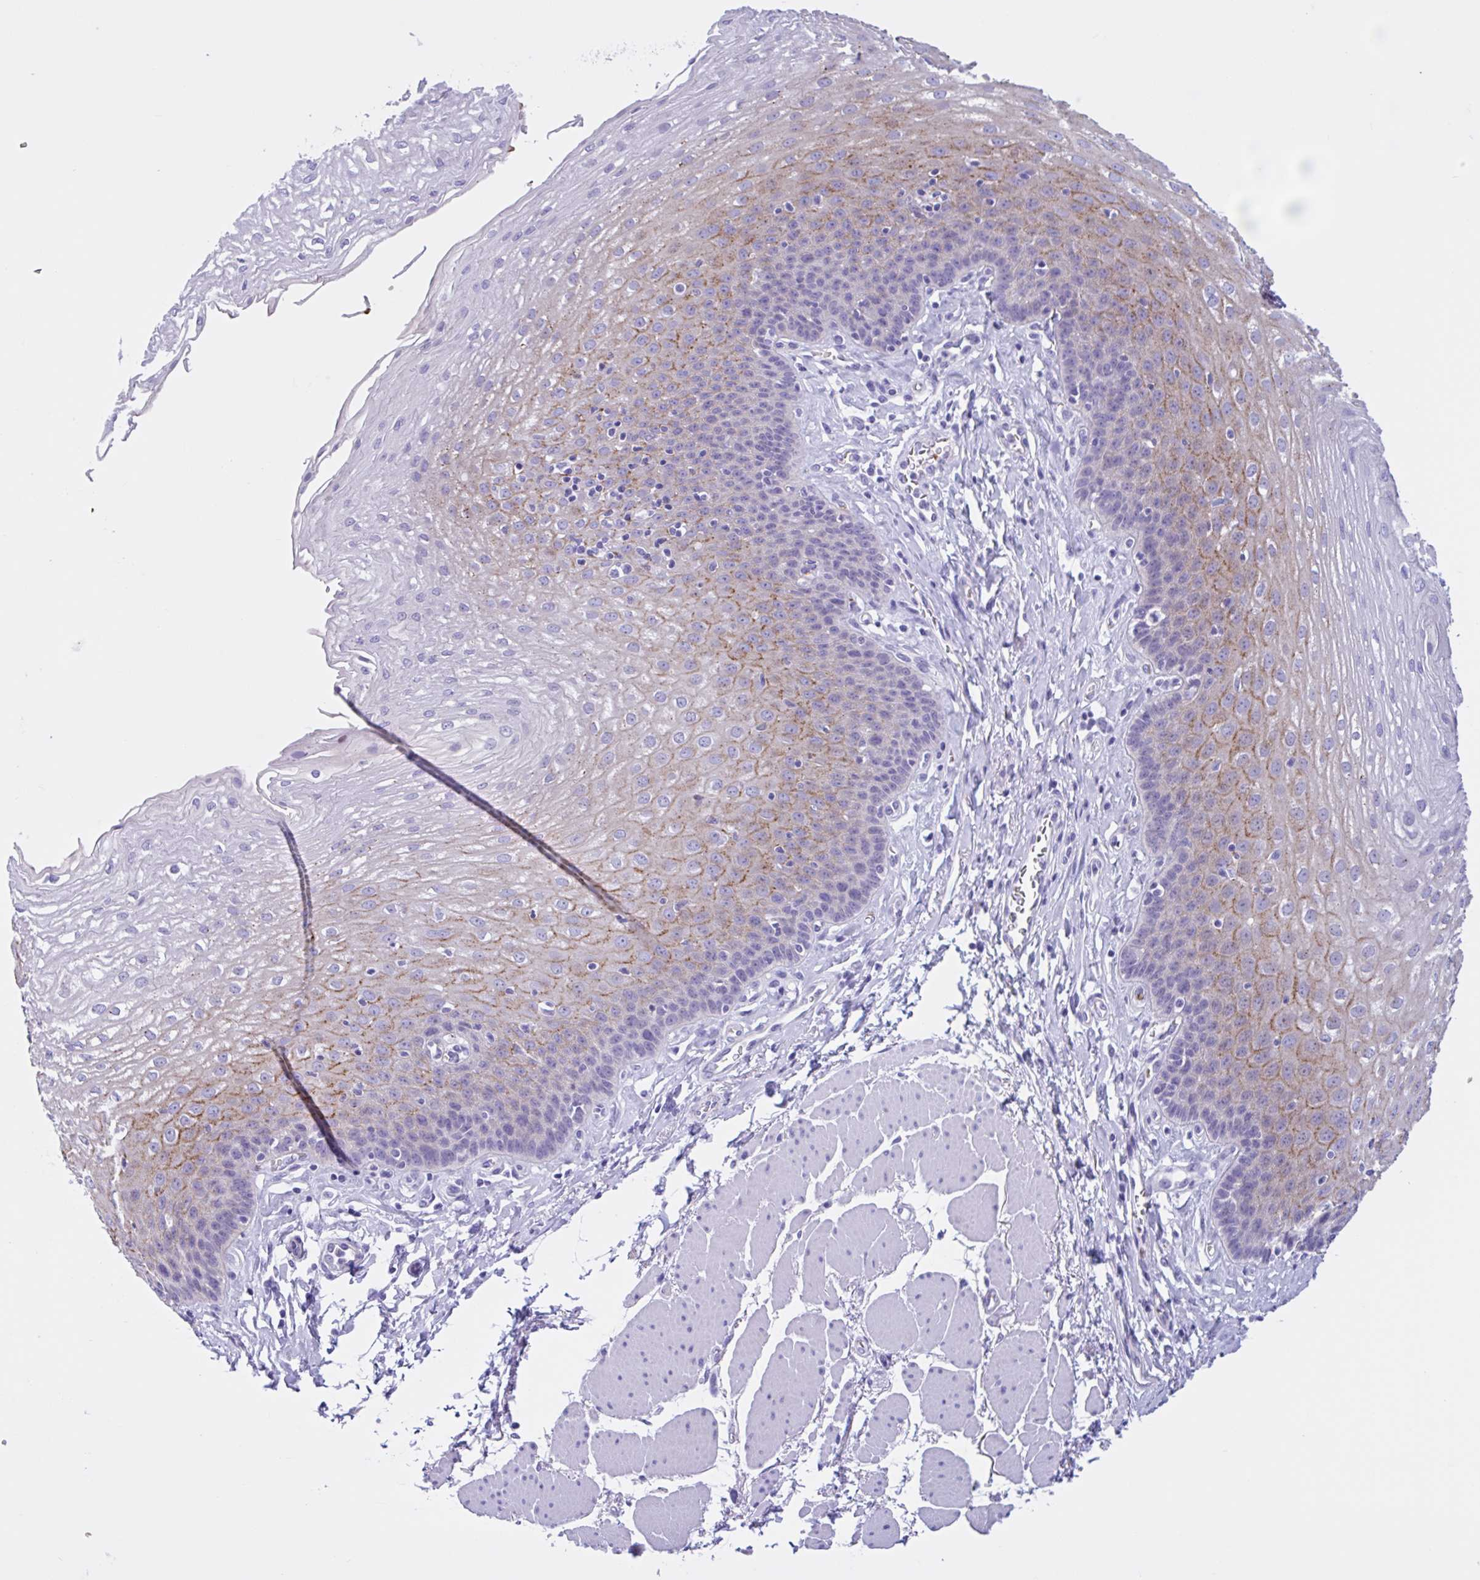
{"staining": {"intensity": "moderate", "quantity": "<25%", "location": "cytoplasmic/membranous"}, "tissue": "esophagus", "cell_type": "Squamous epithelial cells", "image_type": "normal", "snomed": [{"axis": "morphology", "description": "Normal tissue, NOS"}, {"axis": "topography", "description": "Esophagus"}], "caption": "A micrograph of esophagus stained for a protein shows moderate cytoplasmic/membranous brown staining in squamous epithelial cells.", "gene": "TMEM79", "patient": {"sex": "female", "age": 81}}